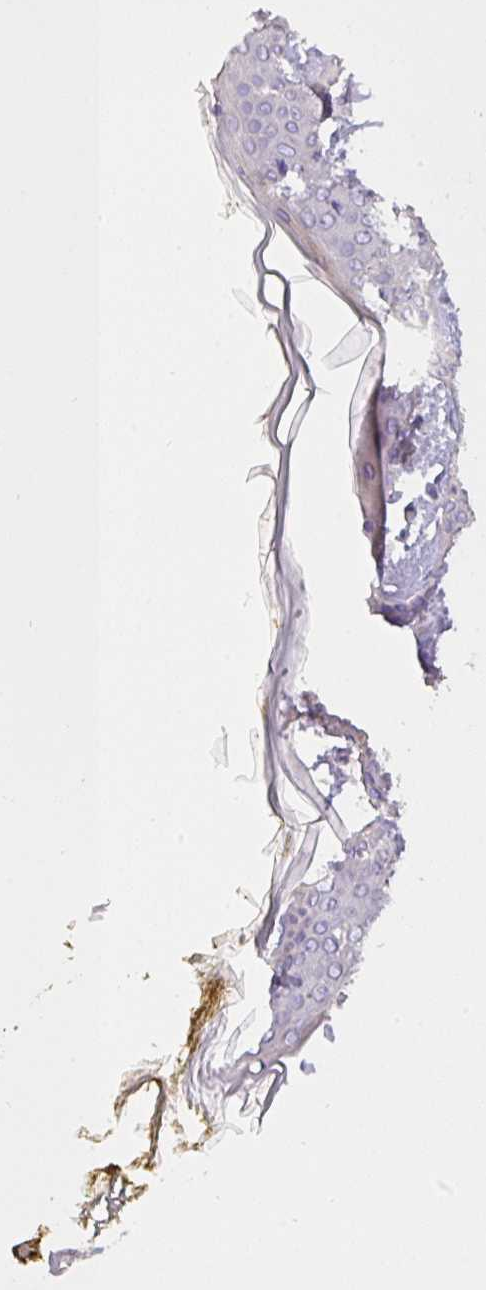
{"staining": {"intensity": "negative", "quantity": "none", "location": "none"}, "tissue": "skin", "cell_type": "Fibroblasts", "image_type": "normal", "snomed": [{"axis": "morphology", "description": "Normal tissue, NOS"}, {"axis": "topography", "description": "Skin"}], "caption": "Immunohistochemistry photomicrograph of unremarkable skin stained for a protein (brown), which shows no staining in fibroblasts. (DAB (3,3'-diaminobenzidine) IHC visualized using brightfield microscopy, high magnification).", "gene": "PAX8", "patient": {"sex": "female", "age": 34}}